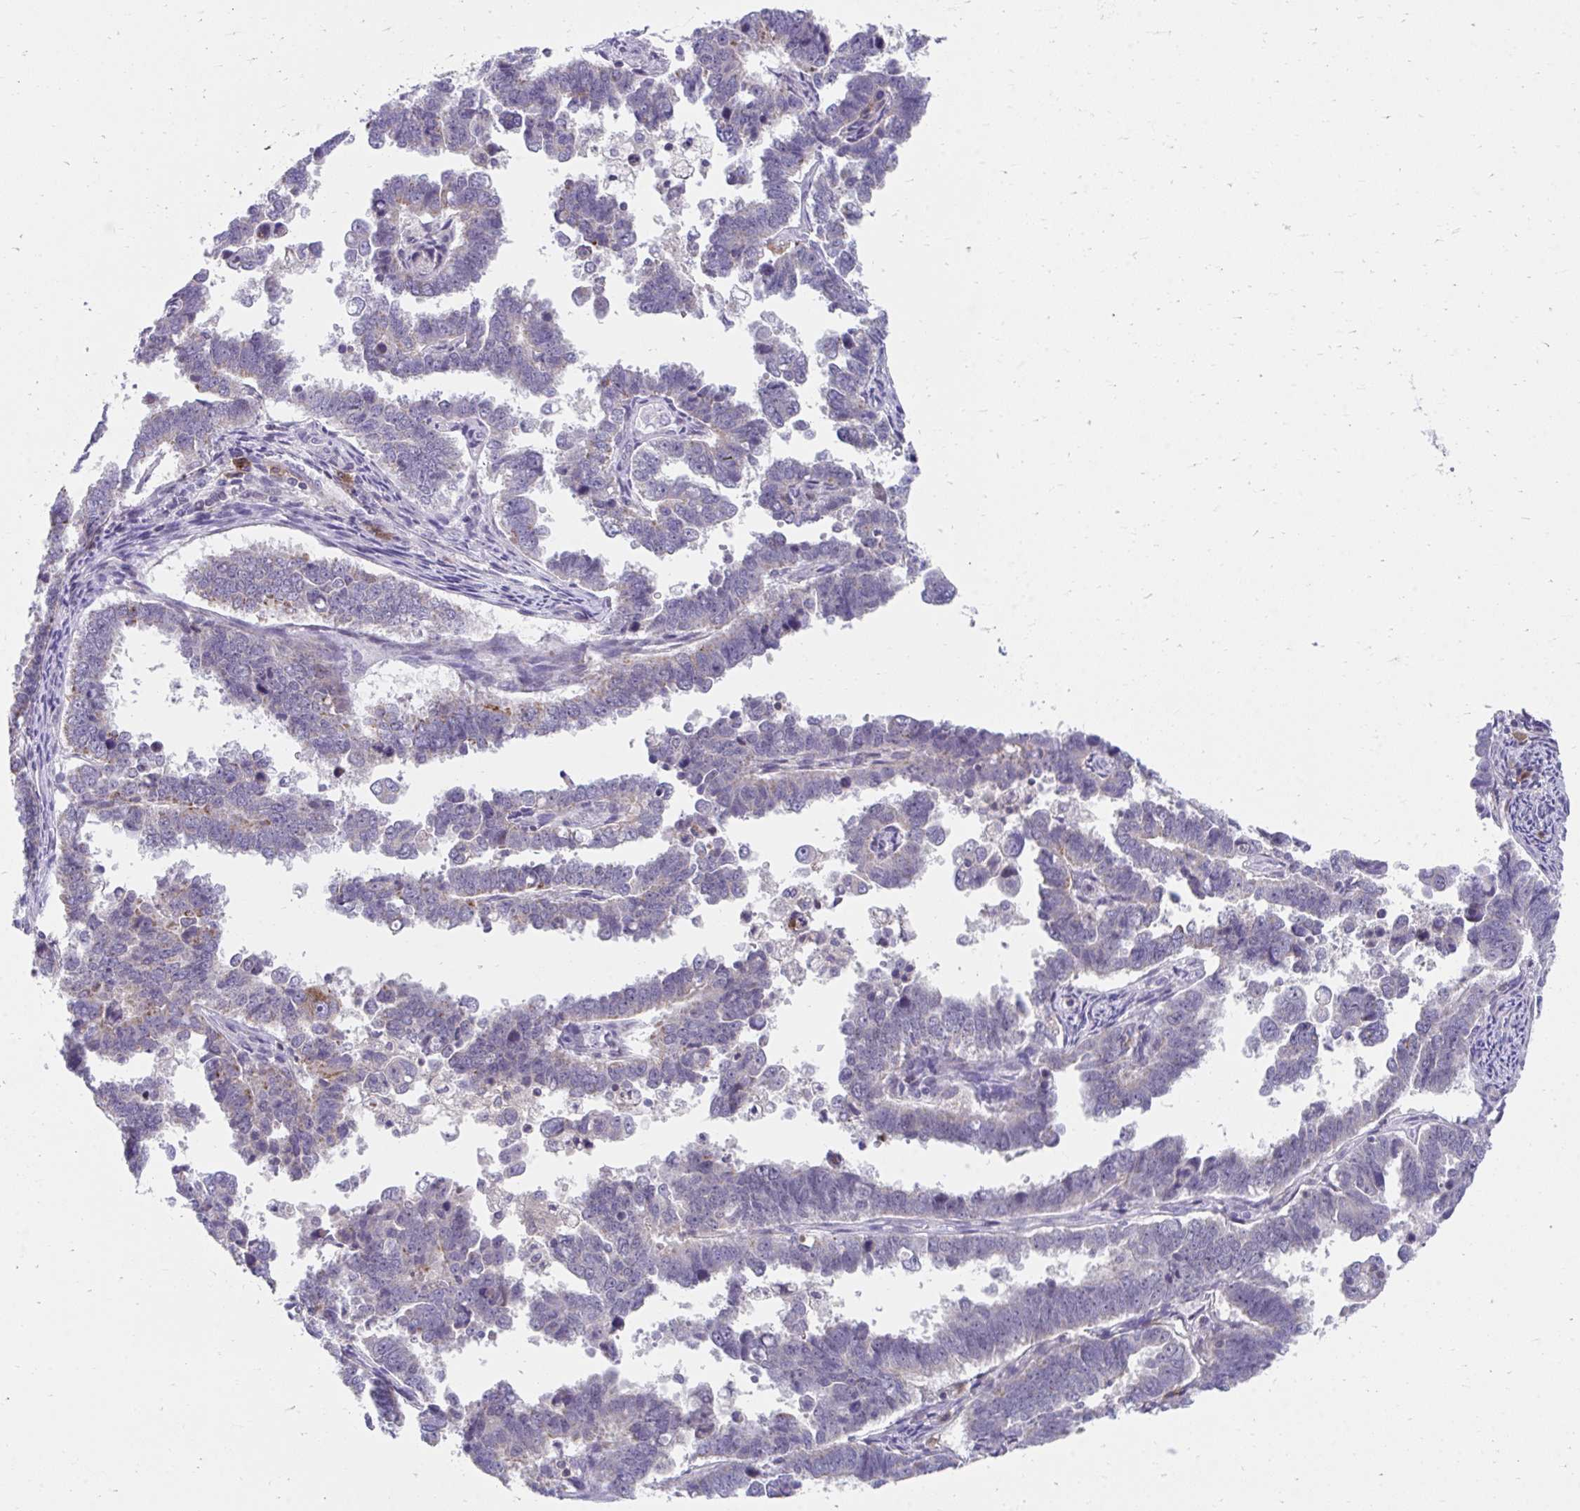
{"staining": {"intensity": "negative", "quantity": "none", "location": "none"}, "tissue": "endometrial cancer", "cell_type": "Tumor cells", "image_type": "cancer", "snomed": [{"axis": "morphology", "description": "Adenocarcinoma, NOS"}, {"axis": "topography", "description": "Endometrium"}], "caption": "DAB immunohistochemical staining of human endometrial cancer (adenocarcinoma) reveals no significant staining in tumor cells. Brightfield microscopy of immunohistochemistry stained with DAB (3,3'-diaminobenzidine) (brown) and hematoxylin (blue), captured at high magnification.", "gene": "SLAMF7", "patient": {"sex": "female", "age": 75}}